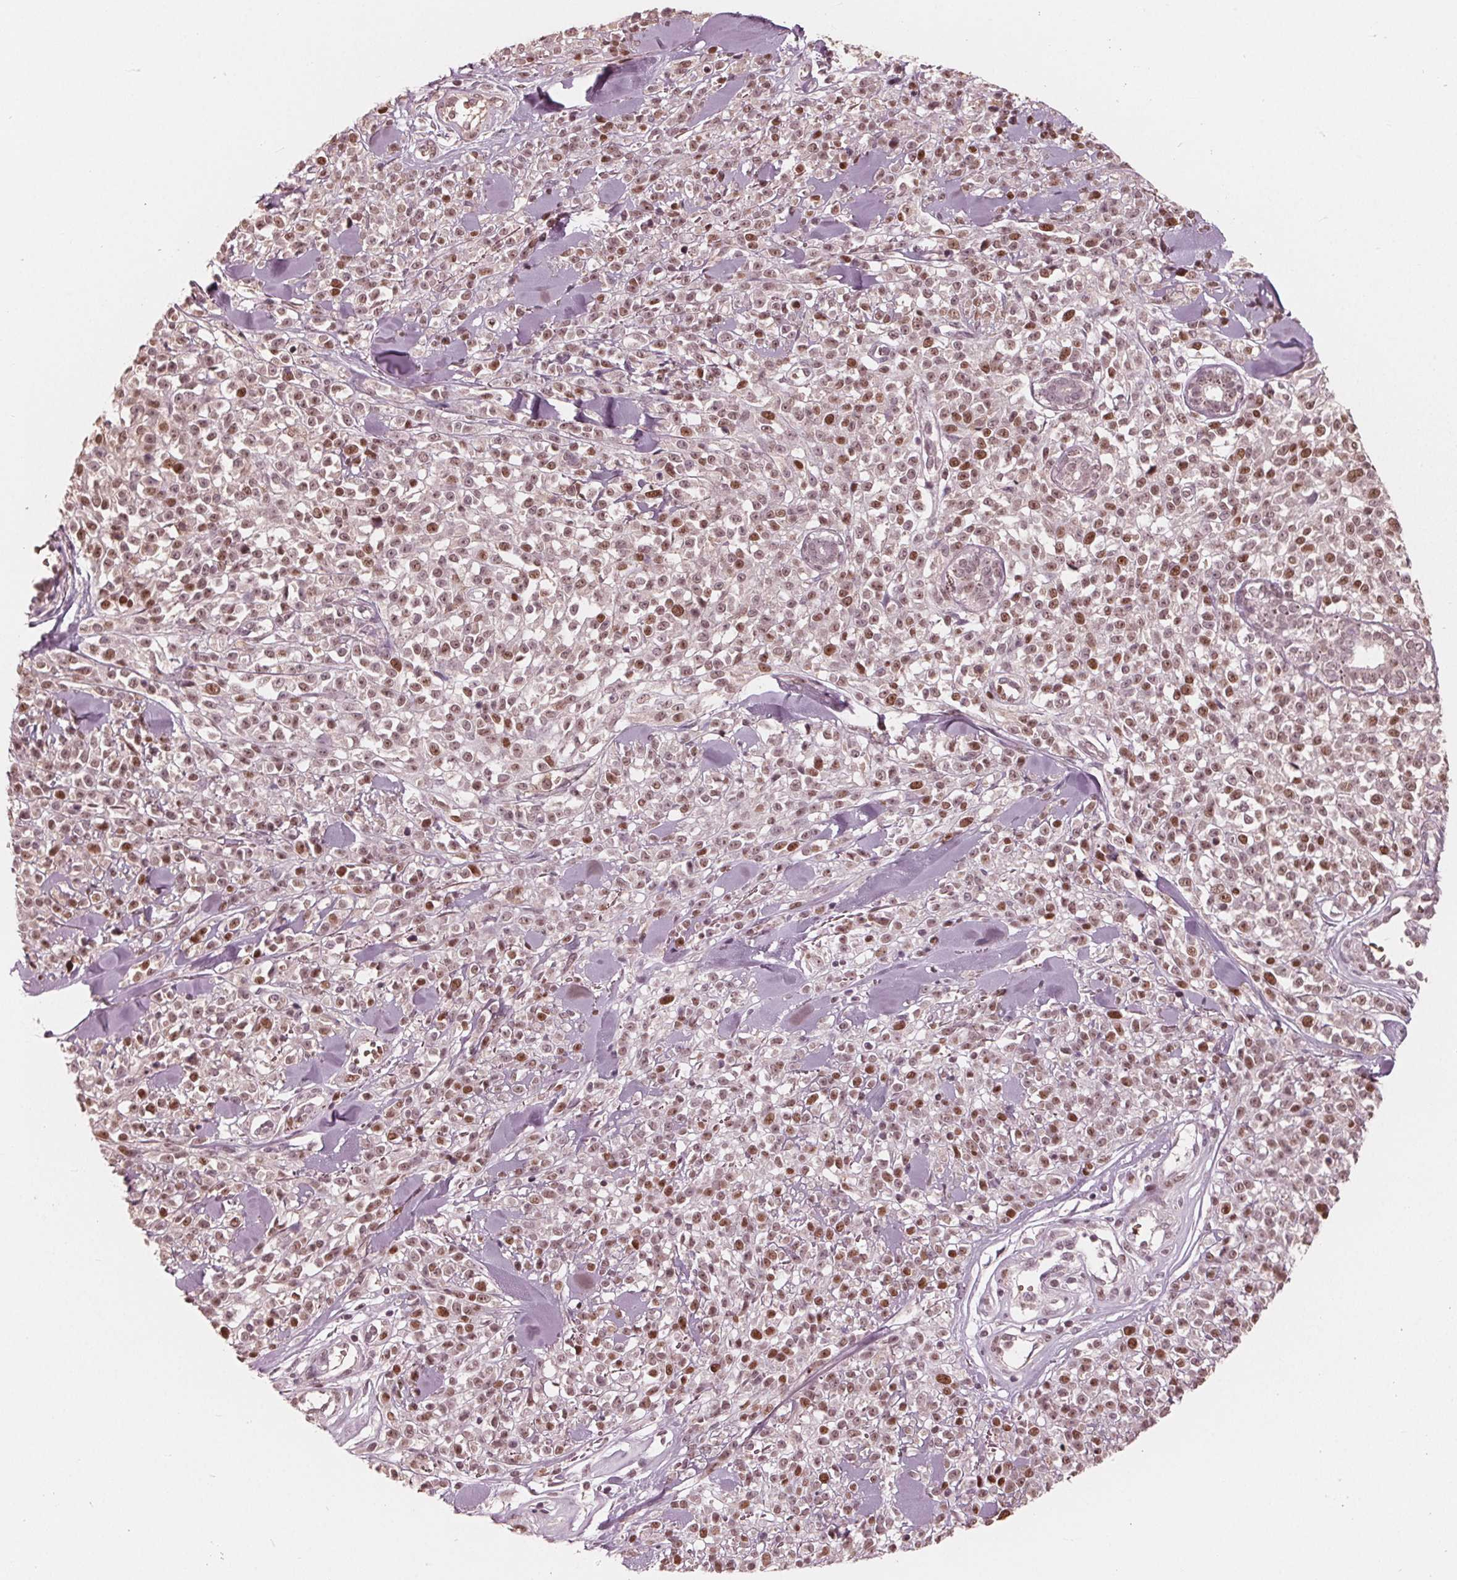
{"staining": {"intensity": "moderate", "quantity": ">75%", "location": "nuclear"}, "tissue": "melanoma", "cell_type": "Tumor cells", "image_type": "cancer", "snomed": [{"axis": "morphology", "description": "Malignant melanoma, NOS"}, {"axis": "topography", "description": "Skin"}, {"axis": "topography", "description": "Skin of trunk"}], "caption": "Melanoma stained with a brown dye reveals moderate nuclear positive expression in approximately >75% of tumor cells.", "gene": "HIRIP3", "patient": {"sex": "male", "age": 74}}